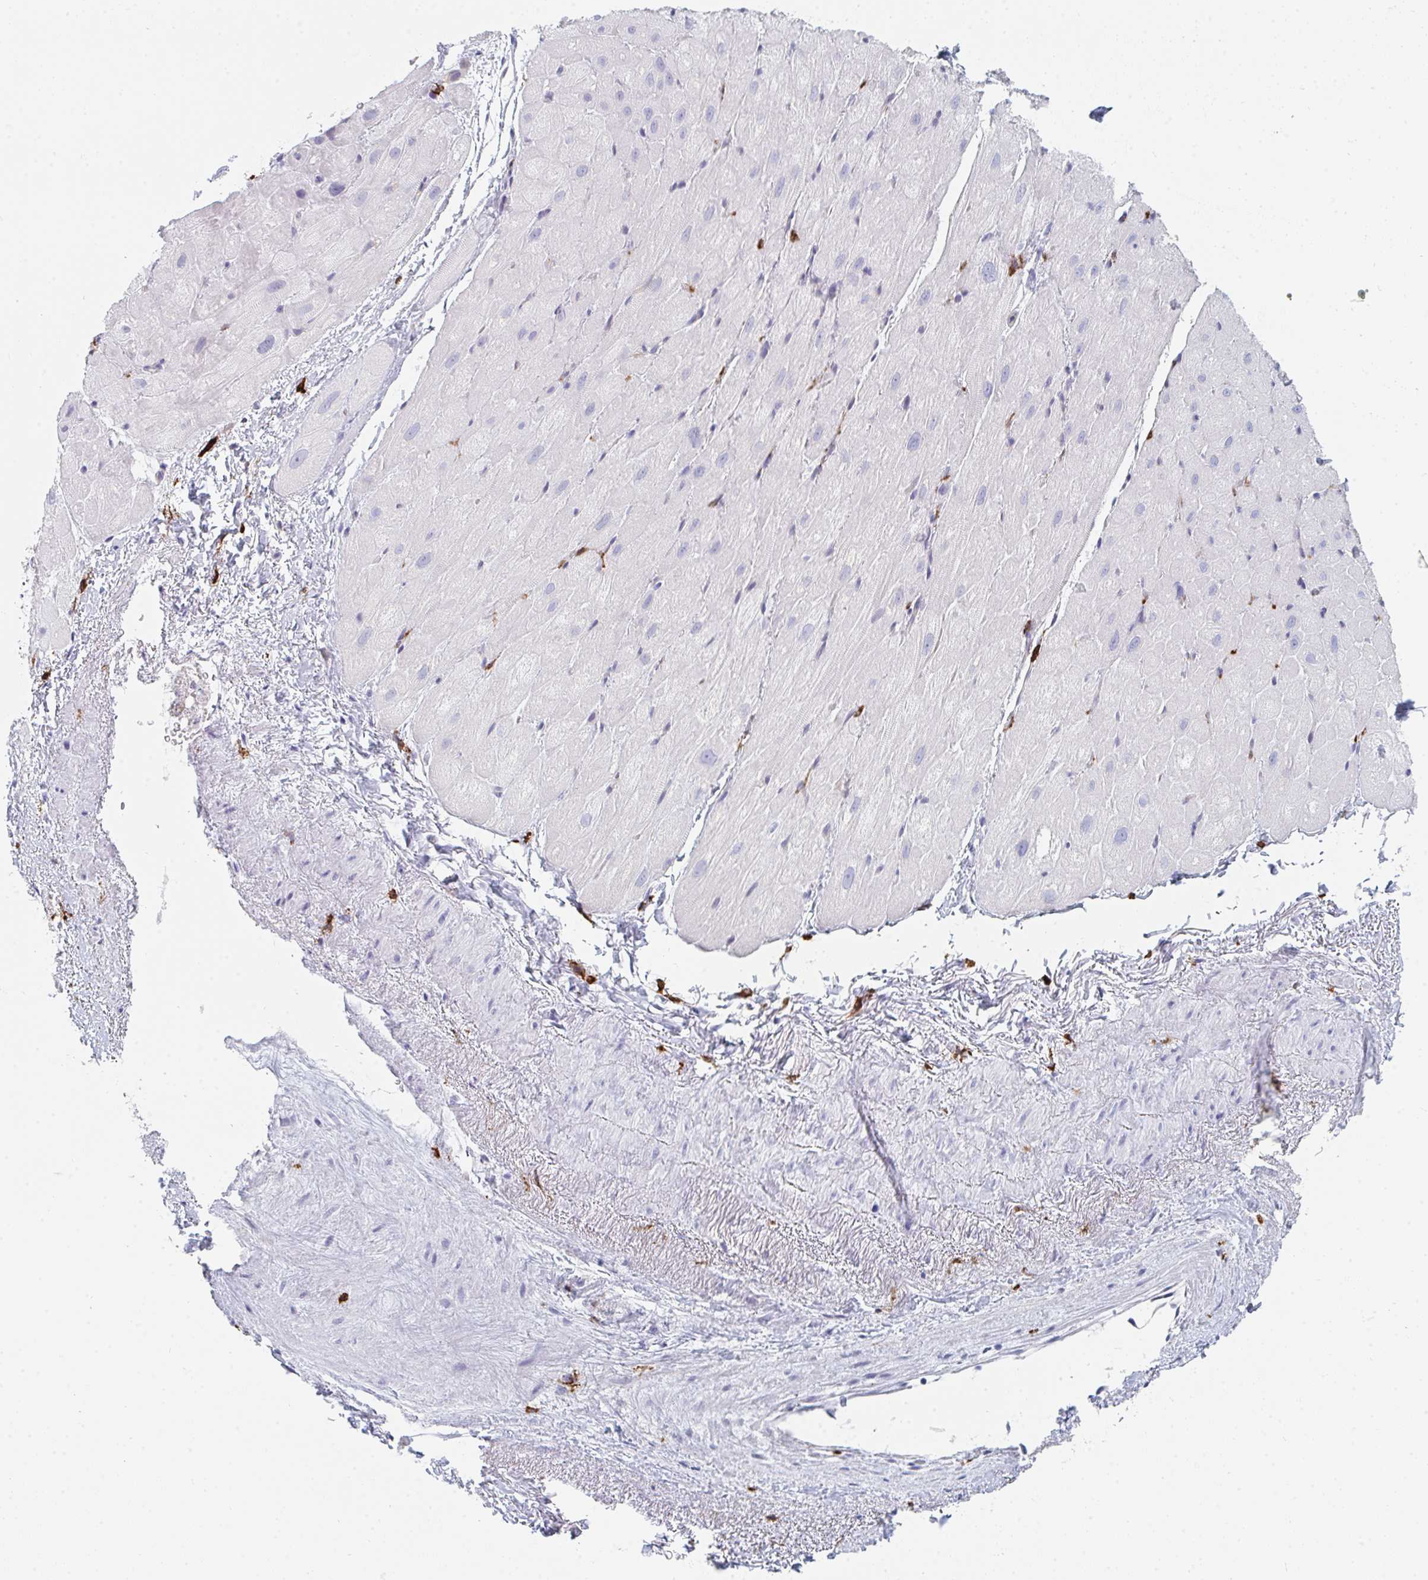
{"staining": {"intensity": "negative", "quantity": "none", "location": "none"}, "tissue": "heart muscle", "cell_type": "Cardiomyocytes", "image_type": "normal", "snomed": [{"axis": "morphology", "description": "Normal tissue, NOS"}, {"axis": "topography", "description": "Heart"}], "caption": "A micrograph of heart muscle stained for a protein reveals no brown staining in cardiomyocytes. (IHC, brightfield microscopy, high magnification).", "gene": "DAB2", "patient": {"sex": "male", "age": 62}}